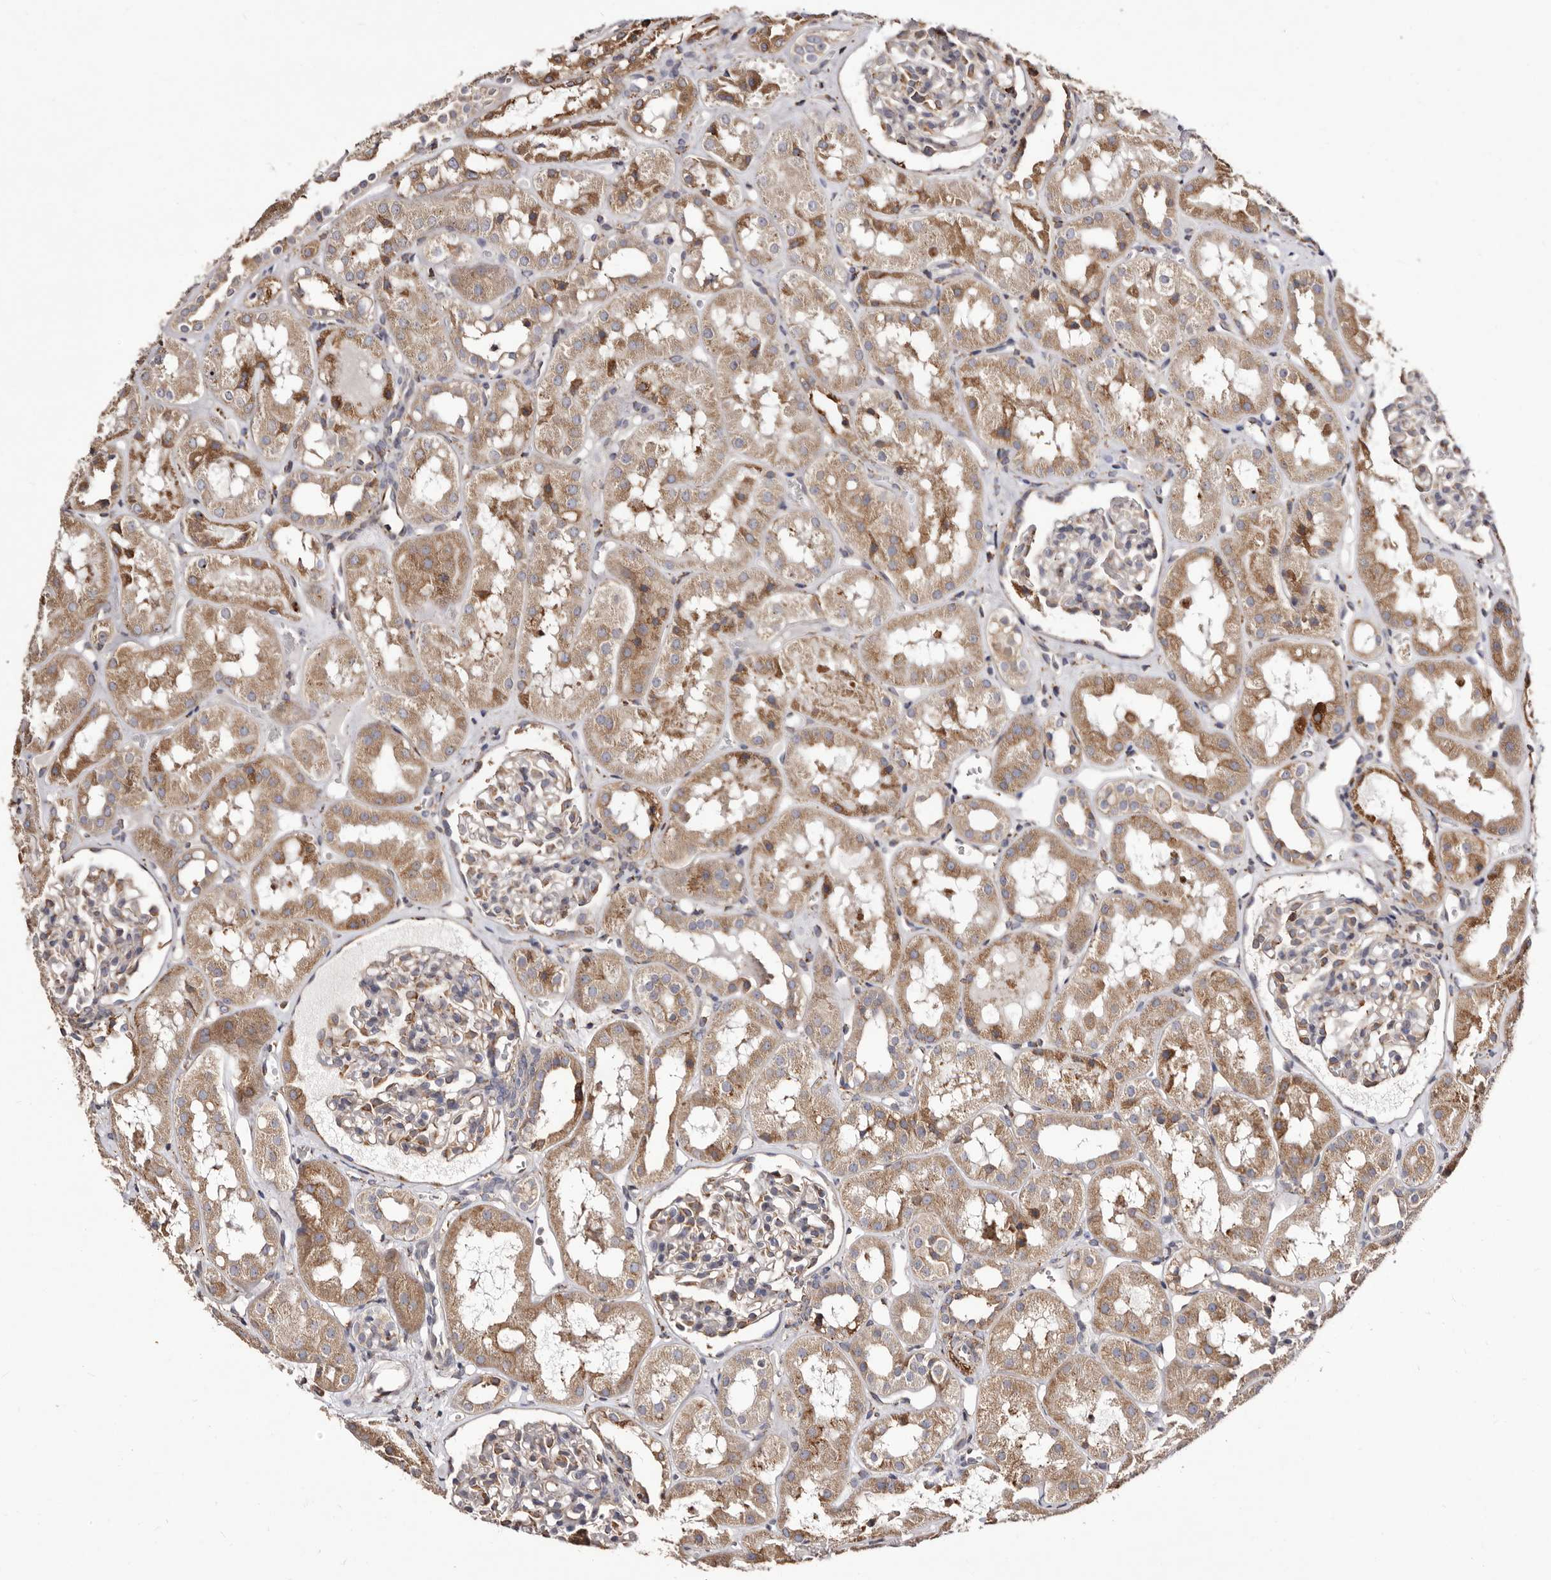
{"staining": {"intensity": "moderate", "quantity": "25%-75%", "location": "cytoplasmic/membranous"}, "tissue": "kidney", "cell_type": "Cells in glomeruli", "image_type": "normal", "snomed": [{"axis": "morphology", "description": "Normal tissue, NOS"}, {"axis": "topography", "description": "Kidney"}], "caption": "Immunohistochemical staining of benign kidney shows medium levels of moderate cytoplasmic/membranous staining in about 25%-75% of cells in glomeruli. (DAB (3,3'-diaminobenzidine) = brown stain, brightfield microscopy at high magnification).", "gene": "ACBD6", "patient": {"sex": "male", "age": 16}}